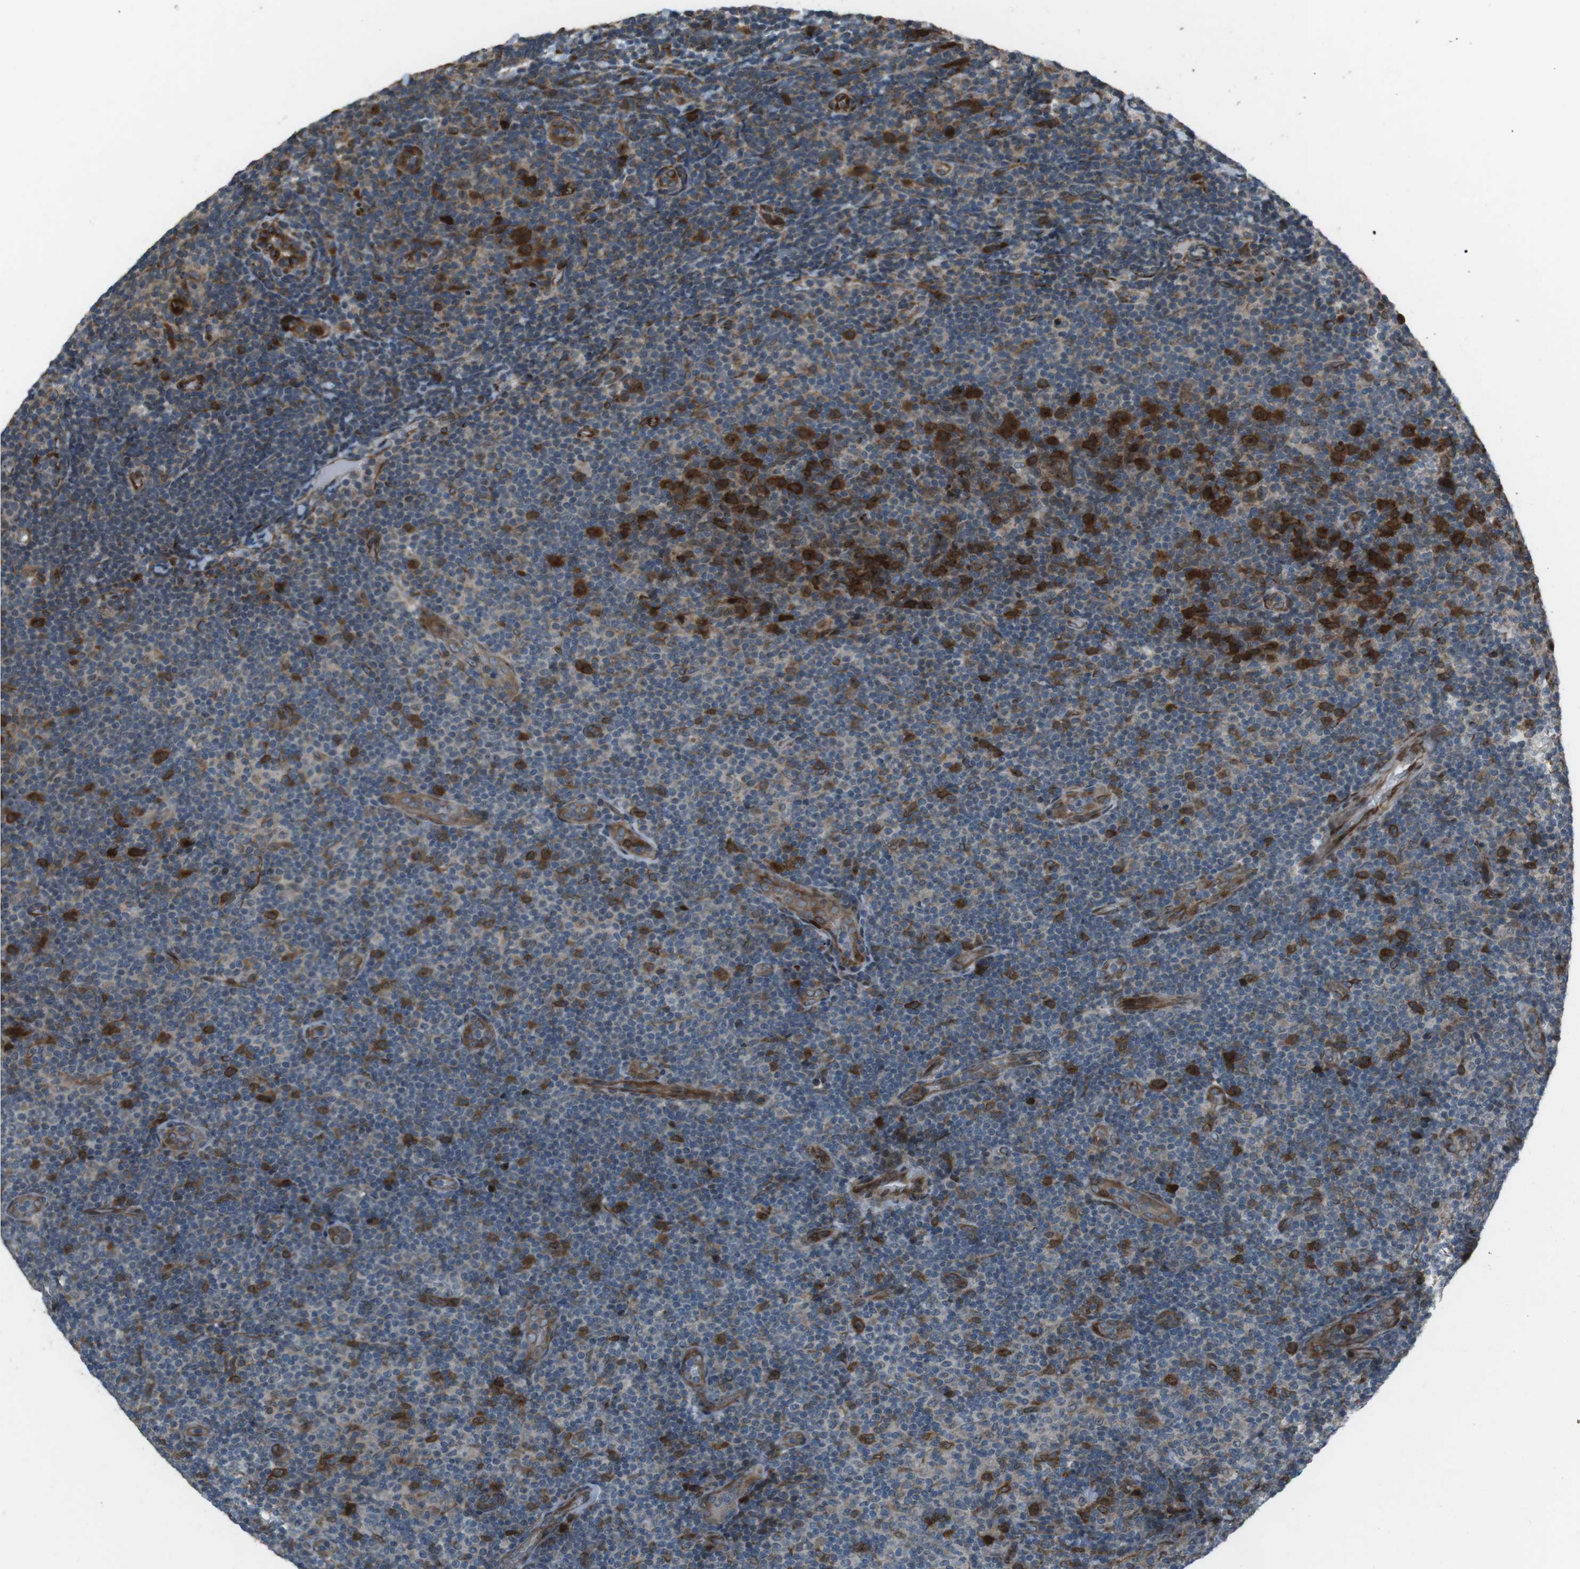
{"staining": {"intensity": "strong", "quantity": "25%-75%", "location": "cytoplasmic/membranous"}, "tissue": "lymphoma", "cell_type": "Tumor cells", "image_type": "cancer", "snomed": [{"axis": "morphology", "description": "Malignant lymphoma, non-Hodgkin's type, Low grade"}, {"axis": "topography", "description": "Lymph node"}], "caption": "Immunohistochemical staining of human lymphoma demonstrates high levels of strong cytoplasmic/membranous expression in about 25%-75% of tumor cells.", "gene": "ZNF330", "patient": {"sex": "male", "age": 83}}